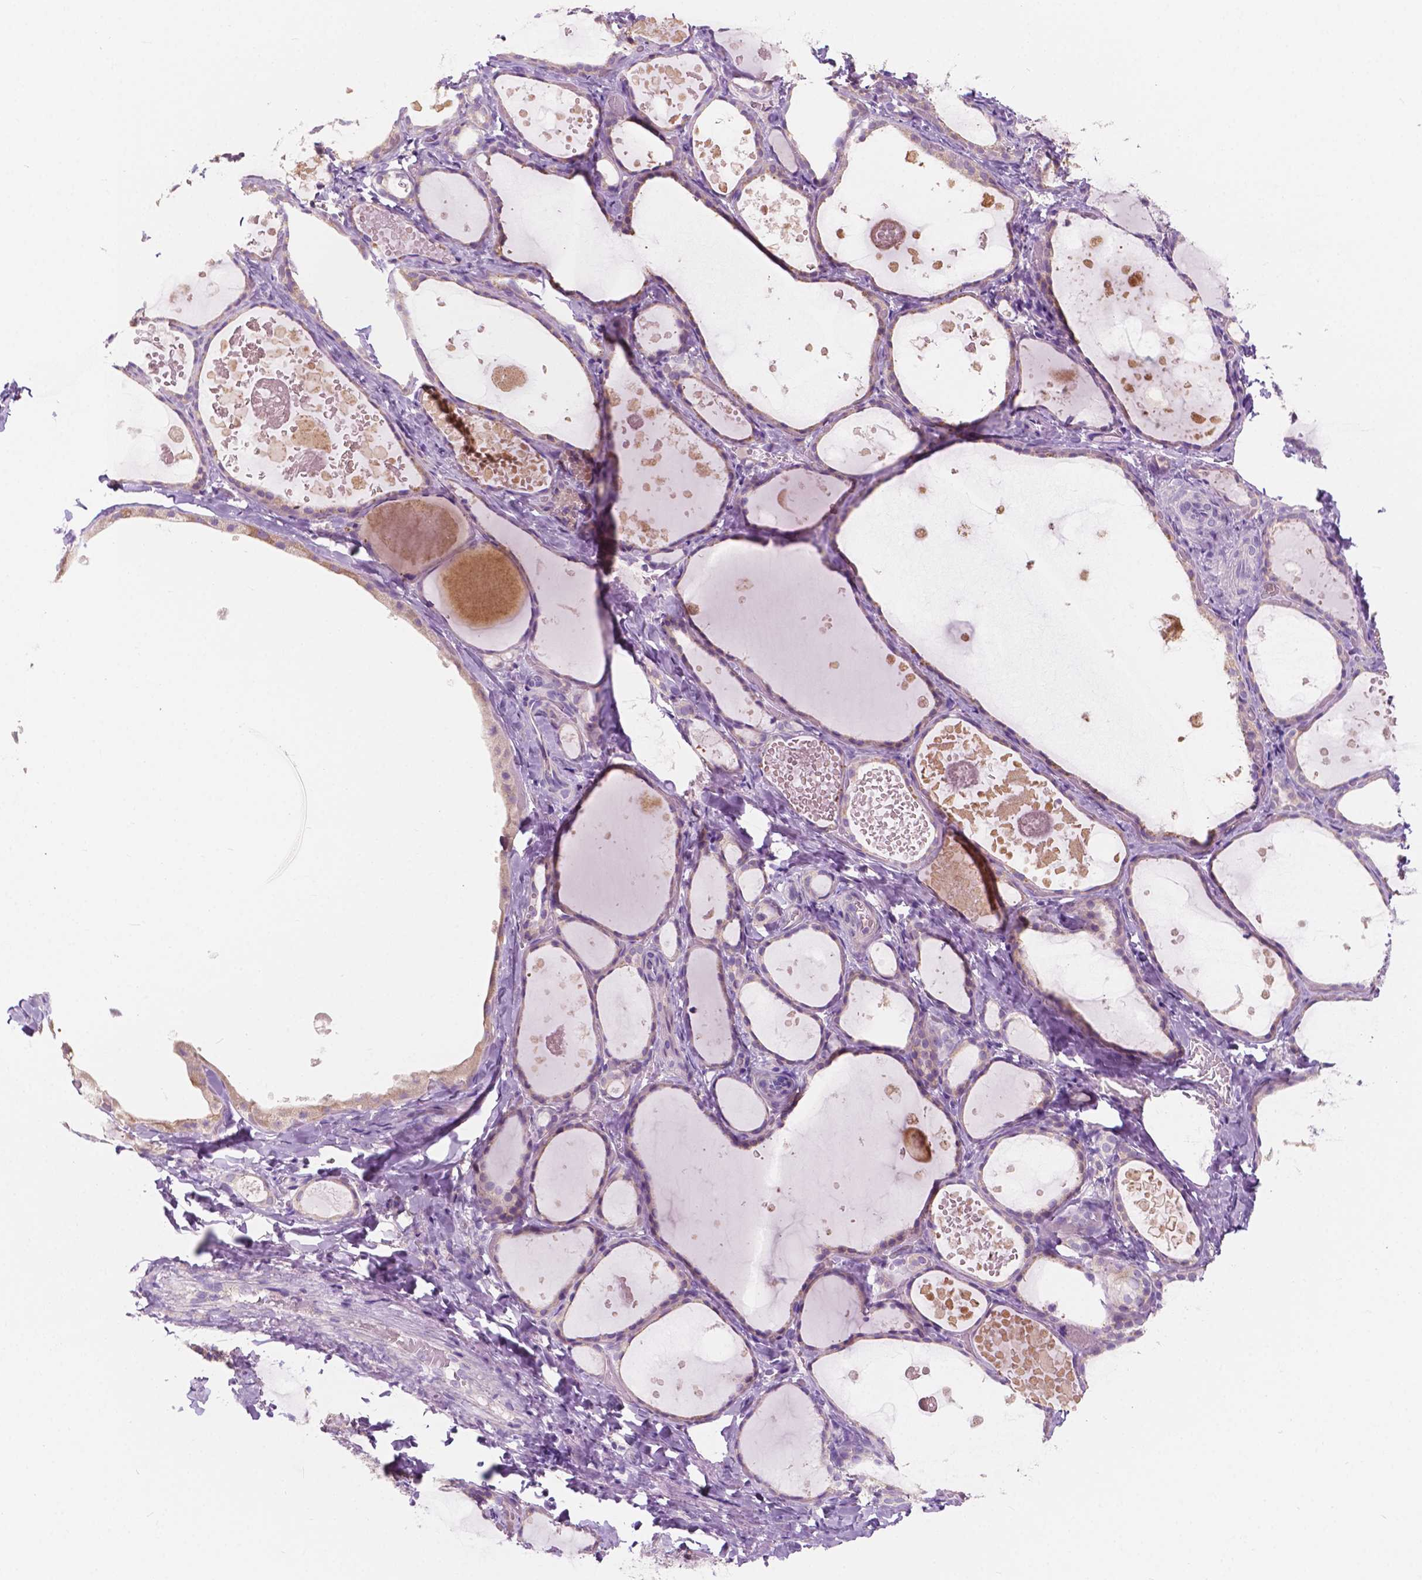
{"staining": {"intensity": "weak", "quantity": "25%-75%", "location": "cytoplasmic/membranous"}, "tissue": "thyroid gland", "cell_type": "Glandular cells", "image_type": "normal", "snomed": [{"axis": "morphology", "description": "Normal tissue, NOS"}, {"axis": "topography", "description": "Thyroid gland"}], "caption": "Immunohistochemistry (DAB (3,3'-diaminobenzidine)) staining of benign human thyroid gland shows weak cytoplasmic/membranous protein staining in about 25%-75% of glandular cells.", "gene": "SEMA4A", "patient": {"sex": "female", "age": 56}}